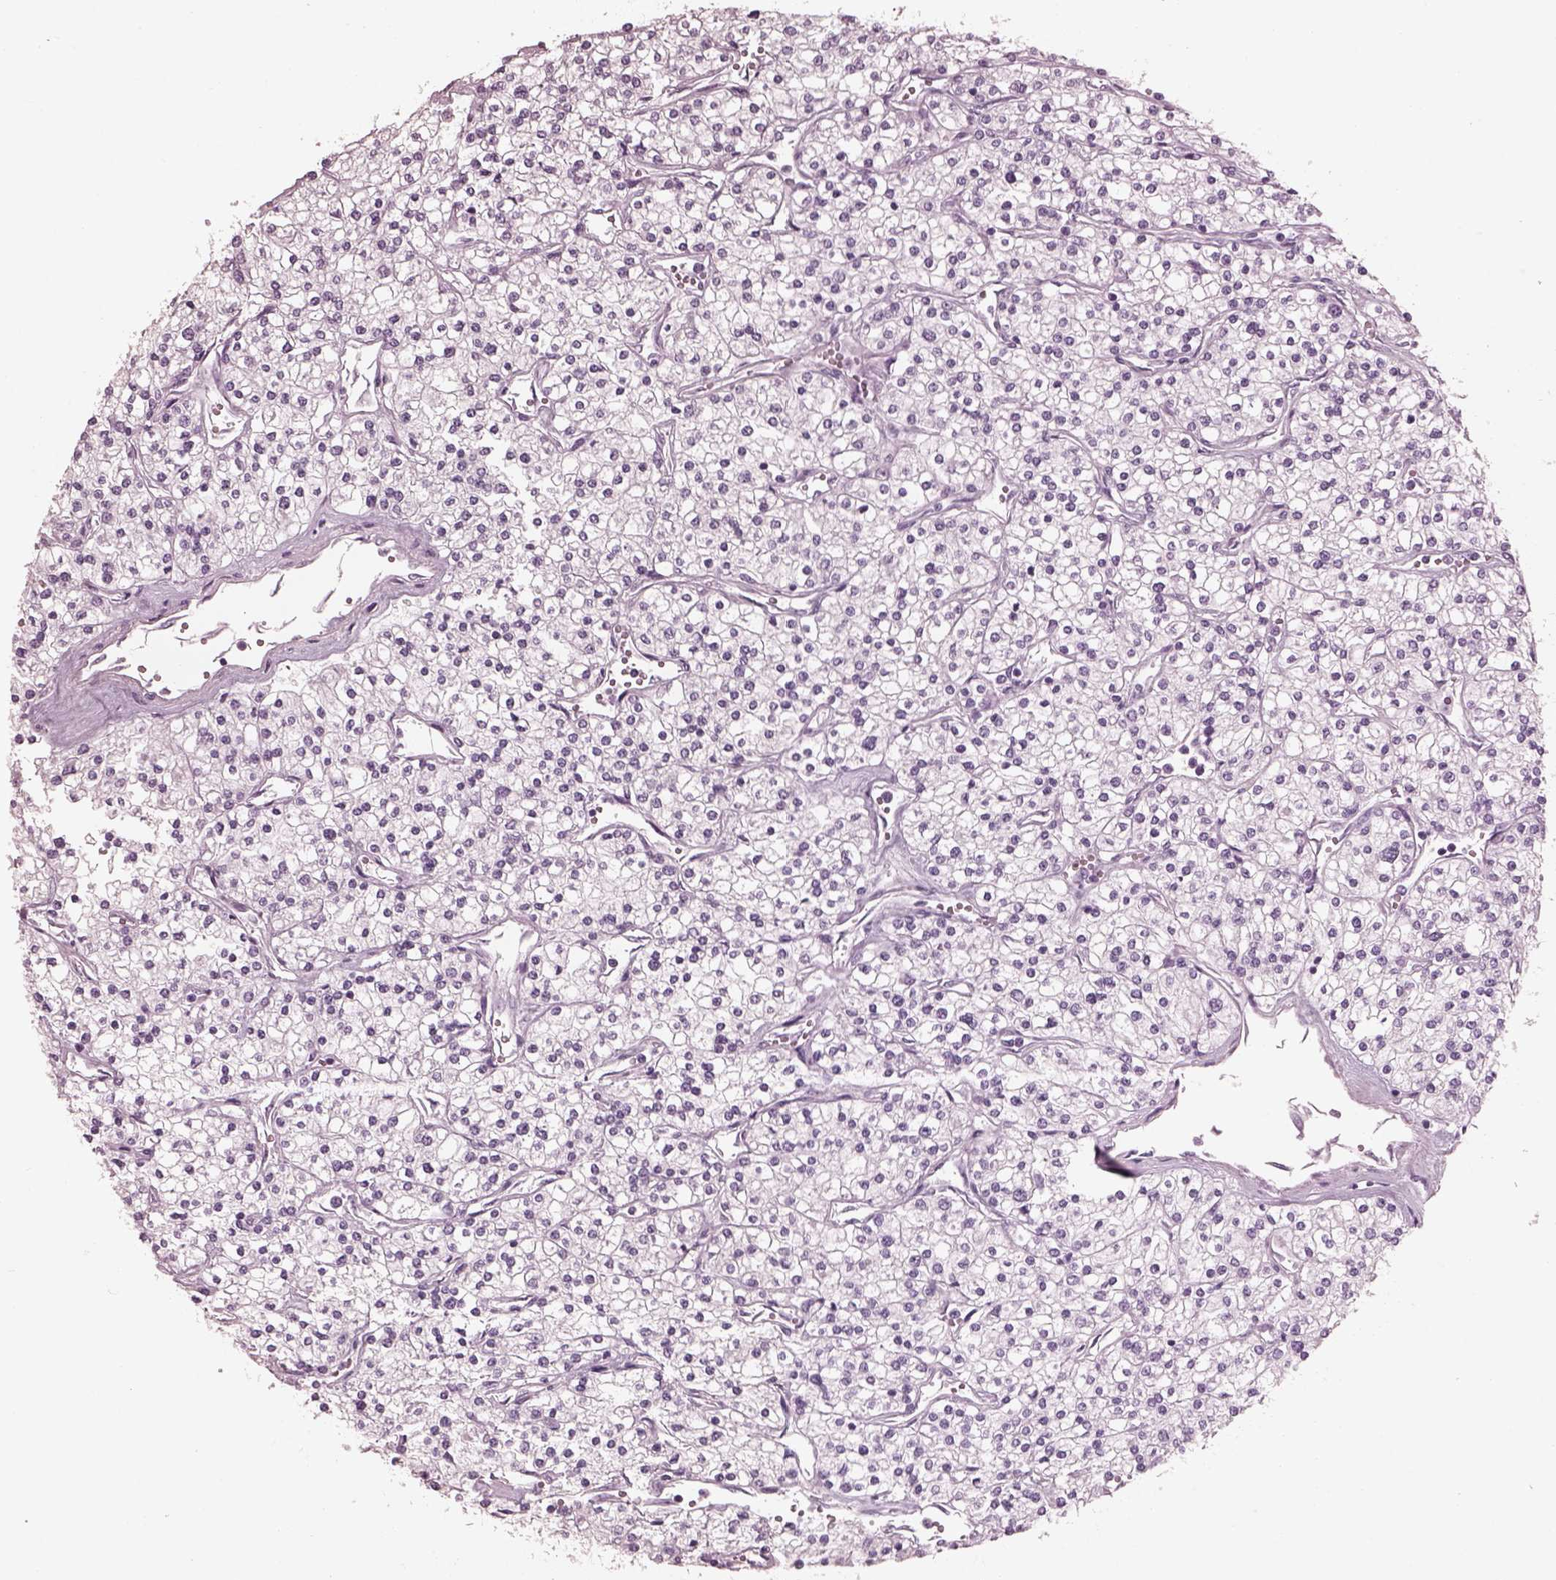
{"staining": {"intensity": "negative", "quantity": "none", "location": "none"}, "tissue": "renal cancer", "cell_type": "Tumor cells", "image_type": "cancer", "snomed": [{"axis": "morphology", "description": "Adenocarcinoma, NOS"}, {"axis": "topography", "description": "Kidney"}], "caption": "Immunohistochemical staining of human adenocarcinoma (renal) reveals no significant expression in tumor cells. The staining is performed using DAB brown chromogen with nuclei counter-stained in using hematoxylin.", "gene": "FABP9", "patient": {"sex": "male", "age": 80}}